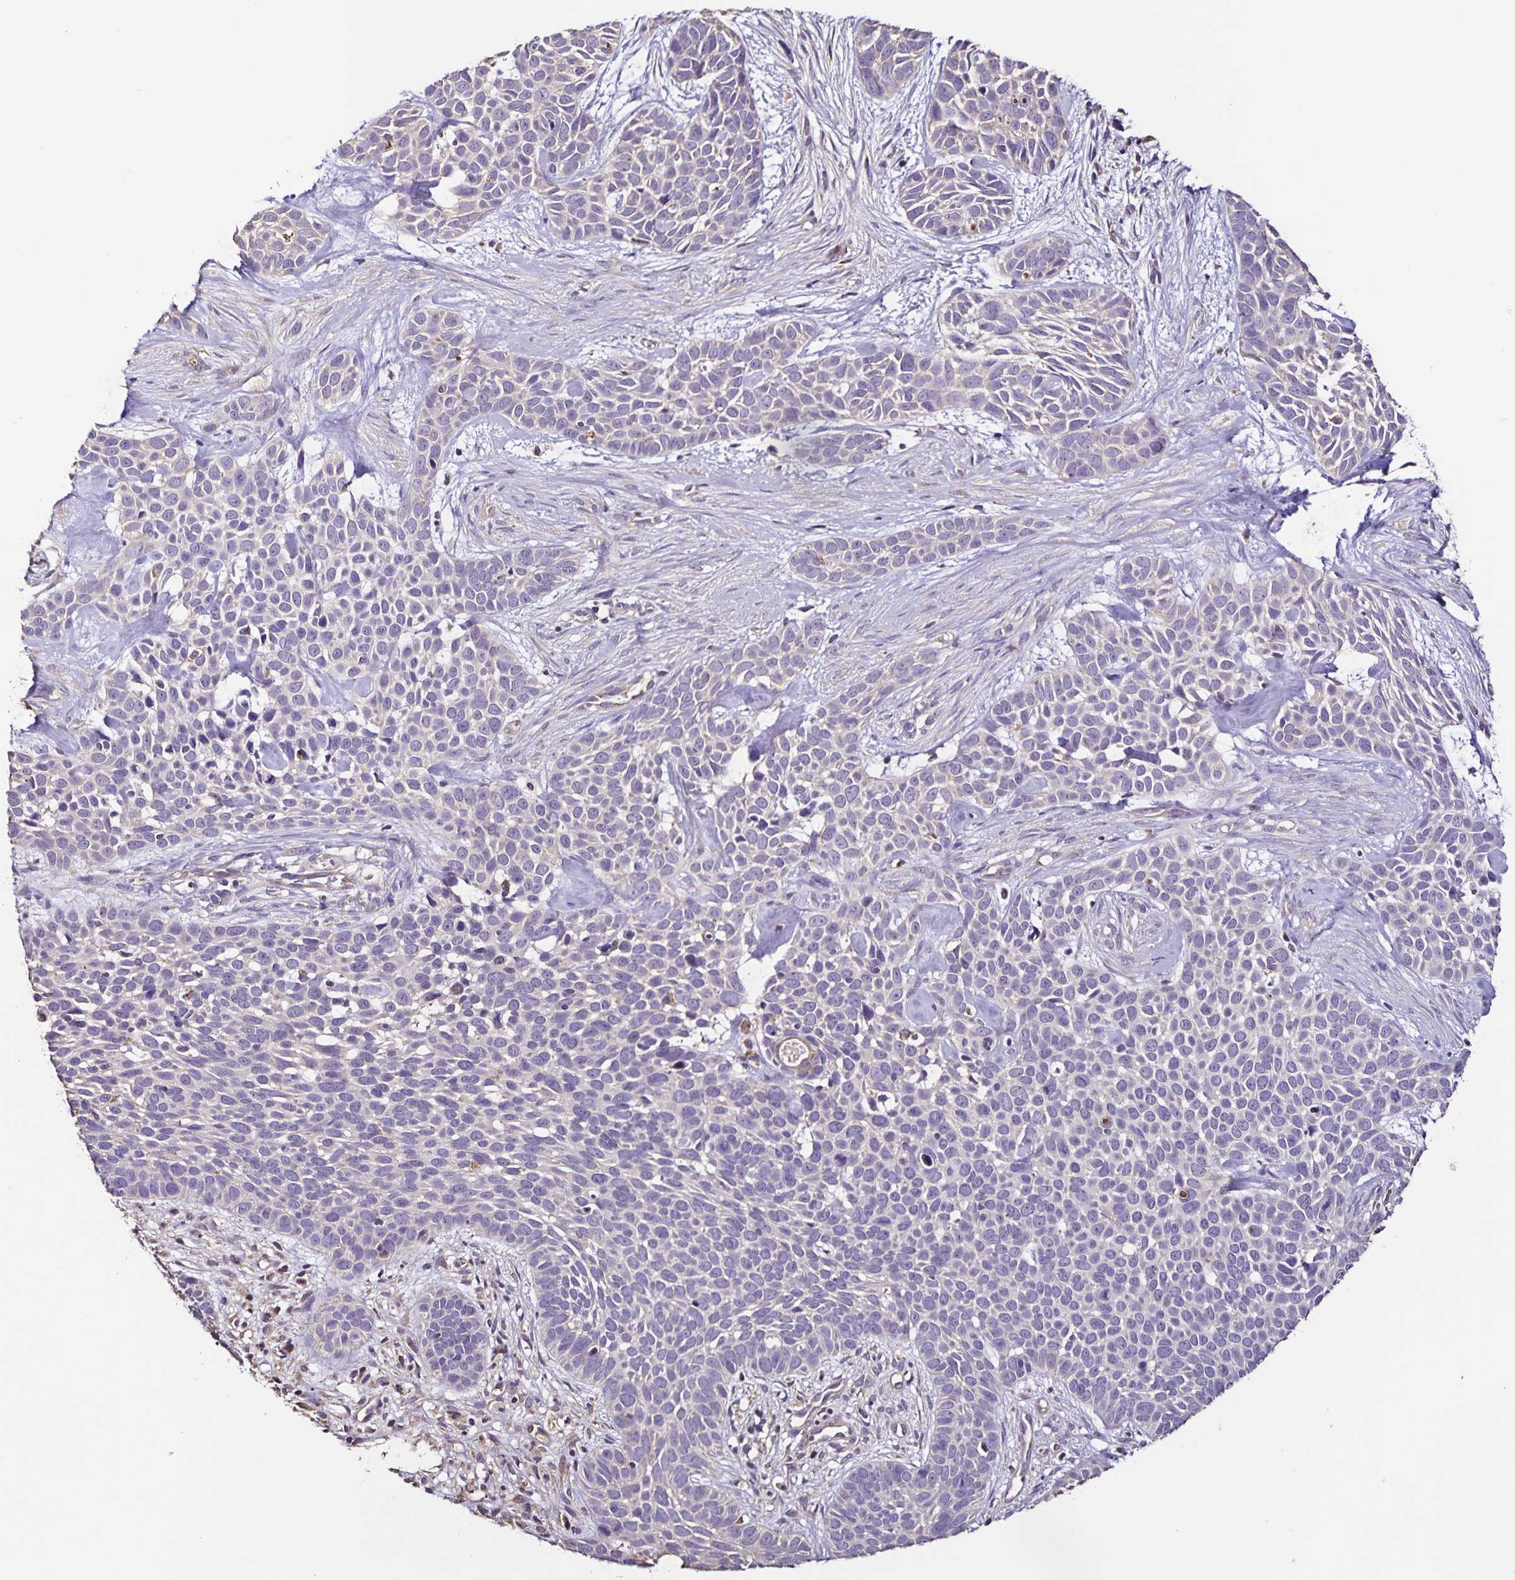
{"staining": {"intensity": "negative", "quantity": "none", "location": "none"}, "tissue": "skin cancer", "cell_type": "Tumor cells", "image_type": "cancer", "snomed": [{"axis": "morphology", "description": "Basal cell carcinoma"}, {"axis": "topography", "description": "Skin"}], "caption": "This is a histopathology image of IHC staining of skin basal cell carcinoma, which shows no expression in tumor cells.", "gene": "MAN1A1", "patient": {"sex": "male", "age": 69}}